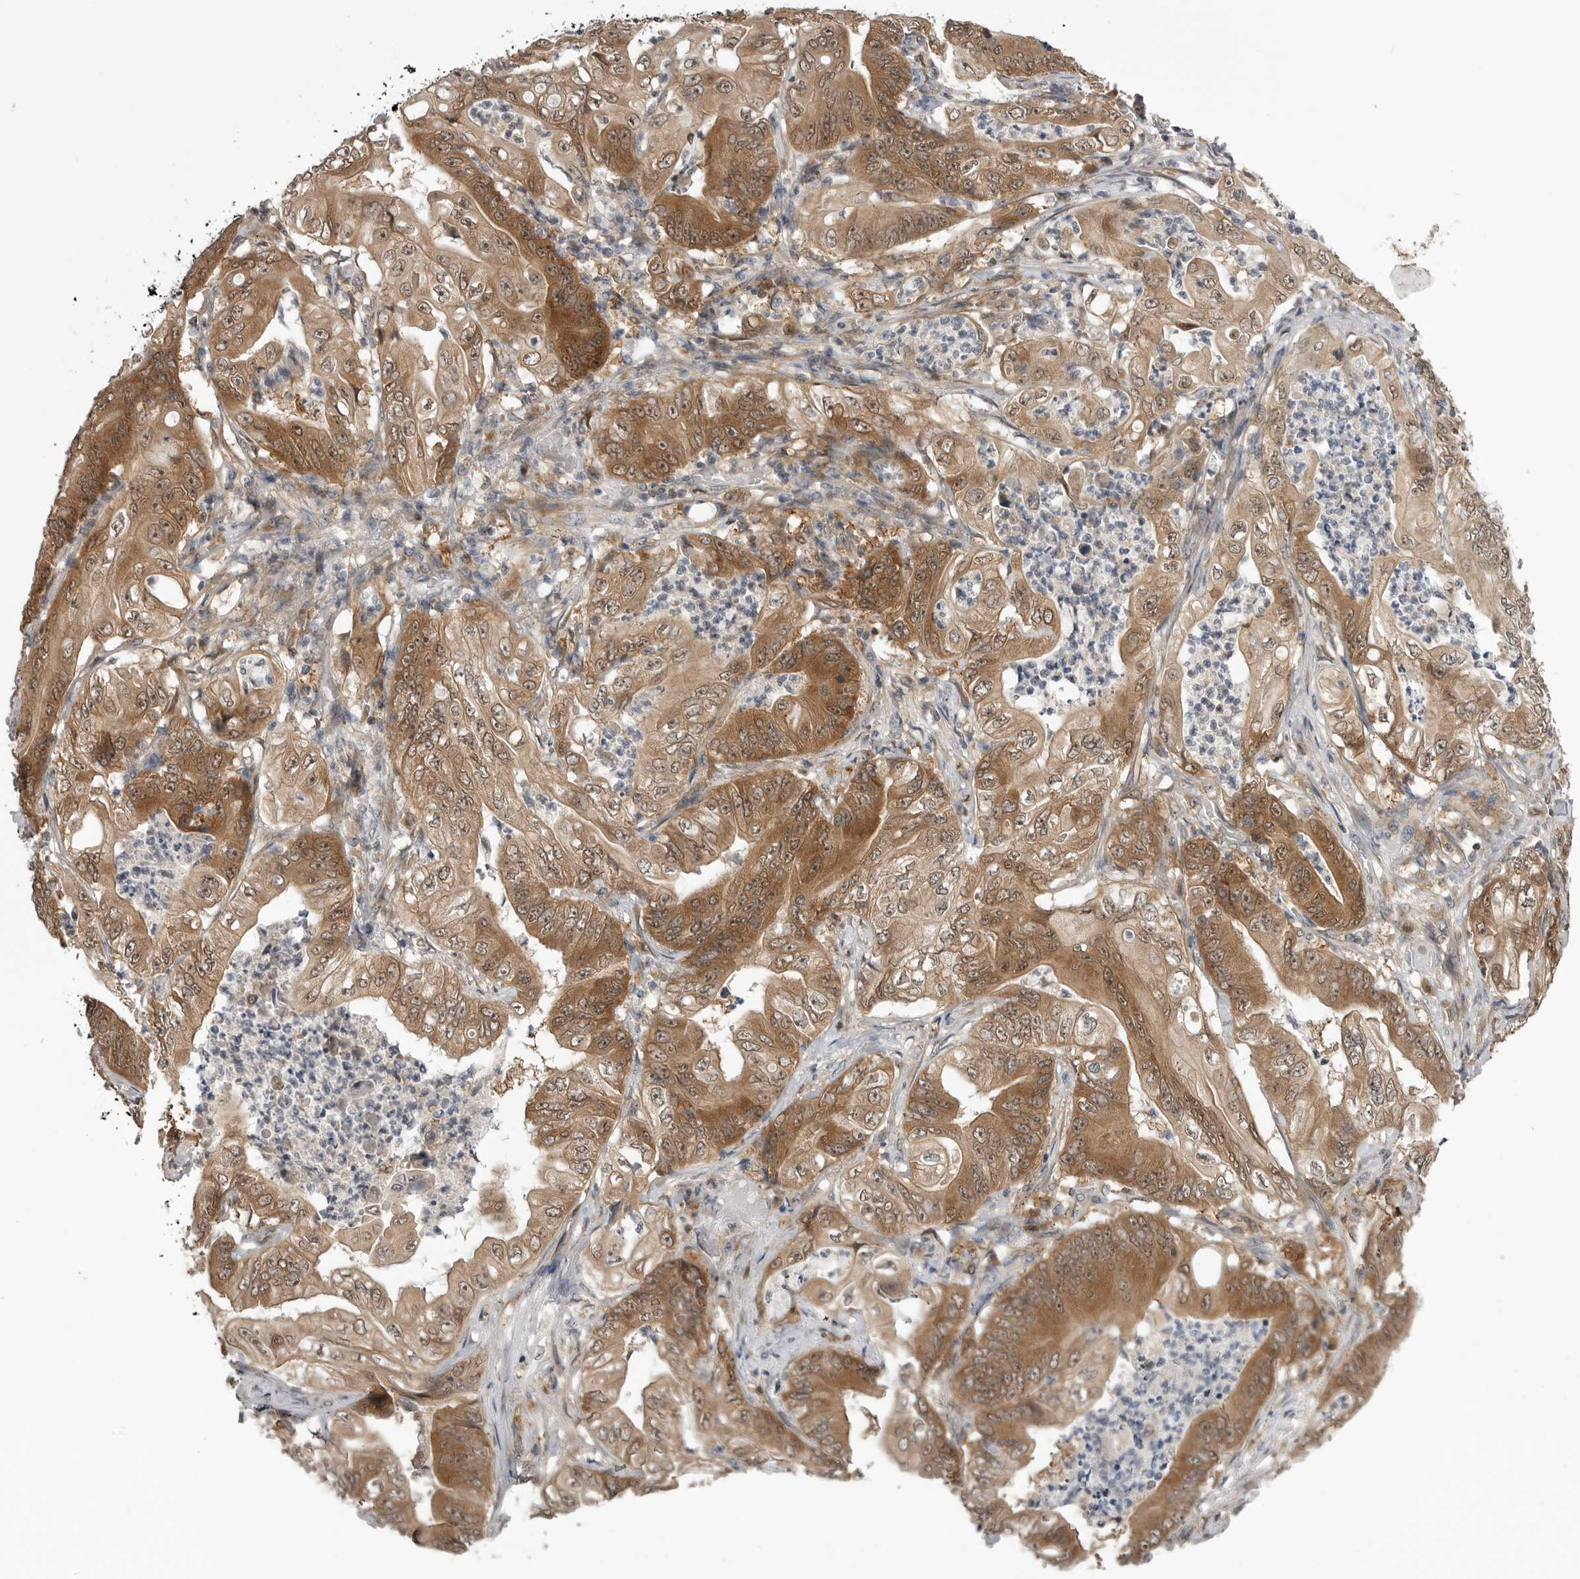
{"staining": {"intensity": "moderate", "quantity": ">75%", "location": "cytoplasmic/membranous,nuclear"}, "tissue": "stomach cancer", "cell_type": "Tumor cells", "image_type": "cancer", "snomed": [{"axis": "morphology", "description": "Adenocarcinoma, NOS"}, {"axis": "topography", "description": "Stomach"}], "caption": "High-magnification brightfield microscopy of stomach cancer stained with DAB (3,3'-diaminobenzidine) (brown) and counterstained with hematoxylin (blue). tumor cells exhibit moderate cytoplasmic/membranous and nuclear positivity is seen in approximately>75% of cells. The staining was performed using DAB (3,3'-diaminobenzidine), with brown indicating positive protein expression. Nuclei are stained blue with hematoxylin.", "gene": "MAPK13", "patient": {"sex": "female", "age": 73}}